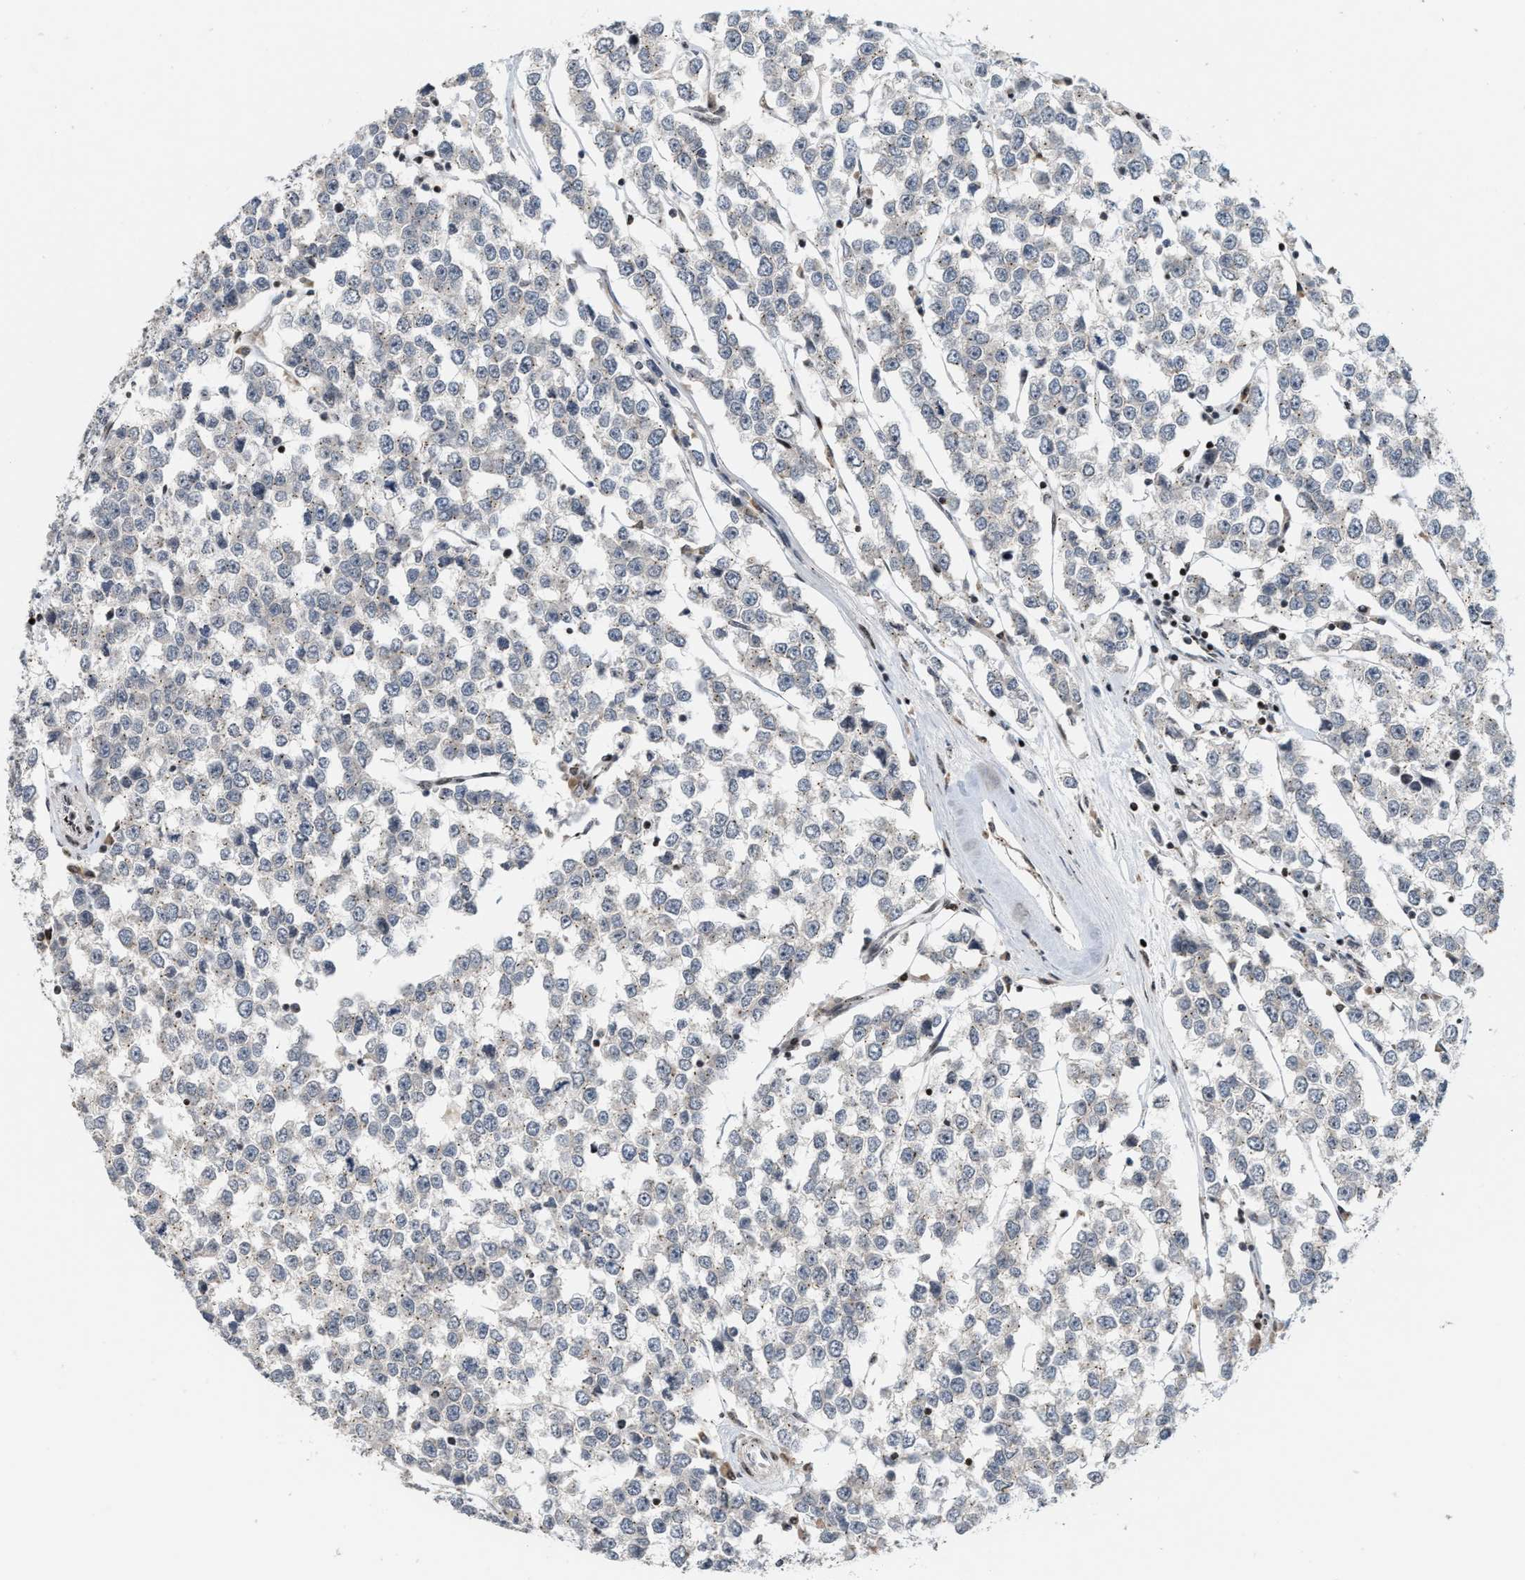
{"staining": {"intensity": "negative", "quantity": "none", "location": "none"}, "tissue": "testis cancer", "cell_type": "Tumor cells", "image_type": "cancer", "snomed": [{"axis": "morphology", "description": "Seminoma, NOS"}, {"axis": "morphology", "description": "Carcinoma, Embryonal, NOS"}, {"axis": "topography", "description": "Testis"}], "caption": "Immunohistochemistry photomicrograph of human embryonal carcinoma (testis) stained for a protein (brown), which displays no staining in tumor cells.", "gene": "PDZD2", "patient": {"sex": "male", "age": 52}}